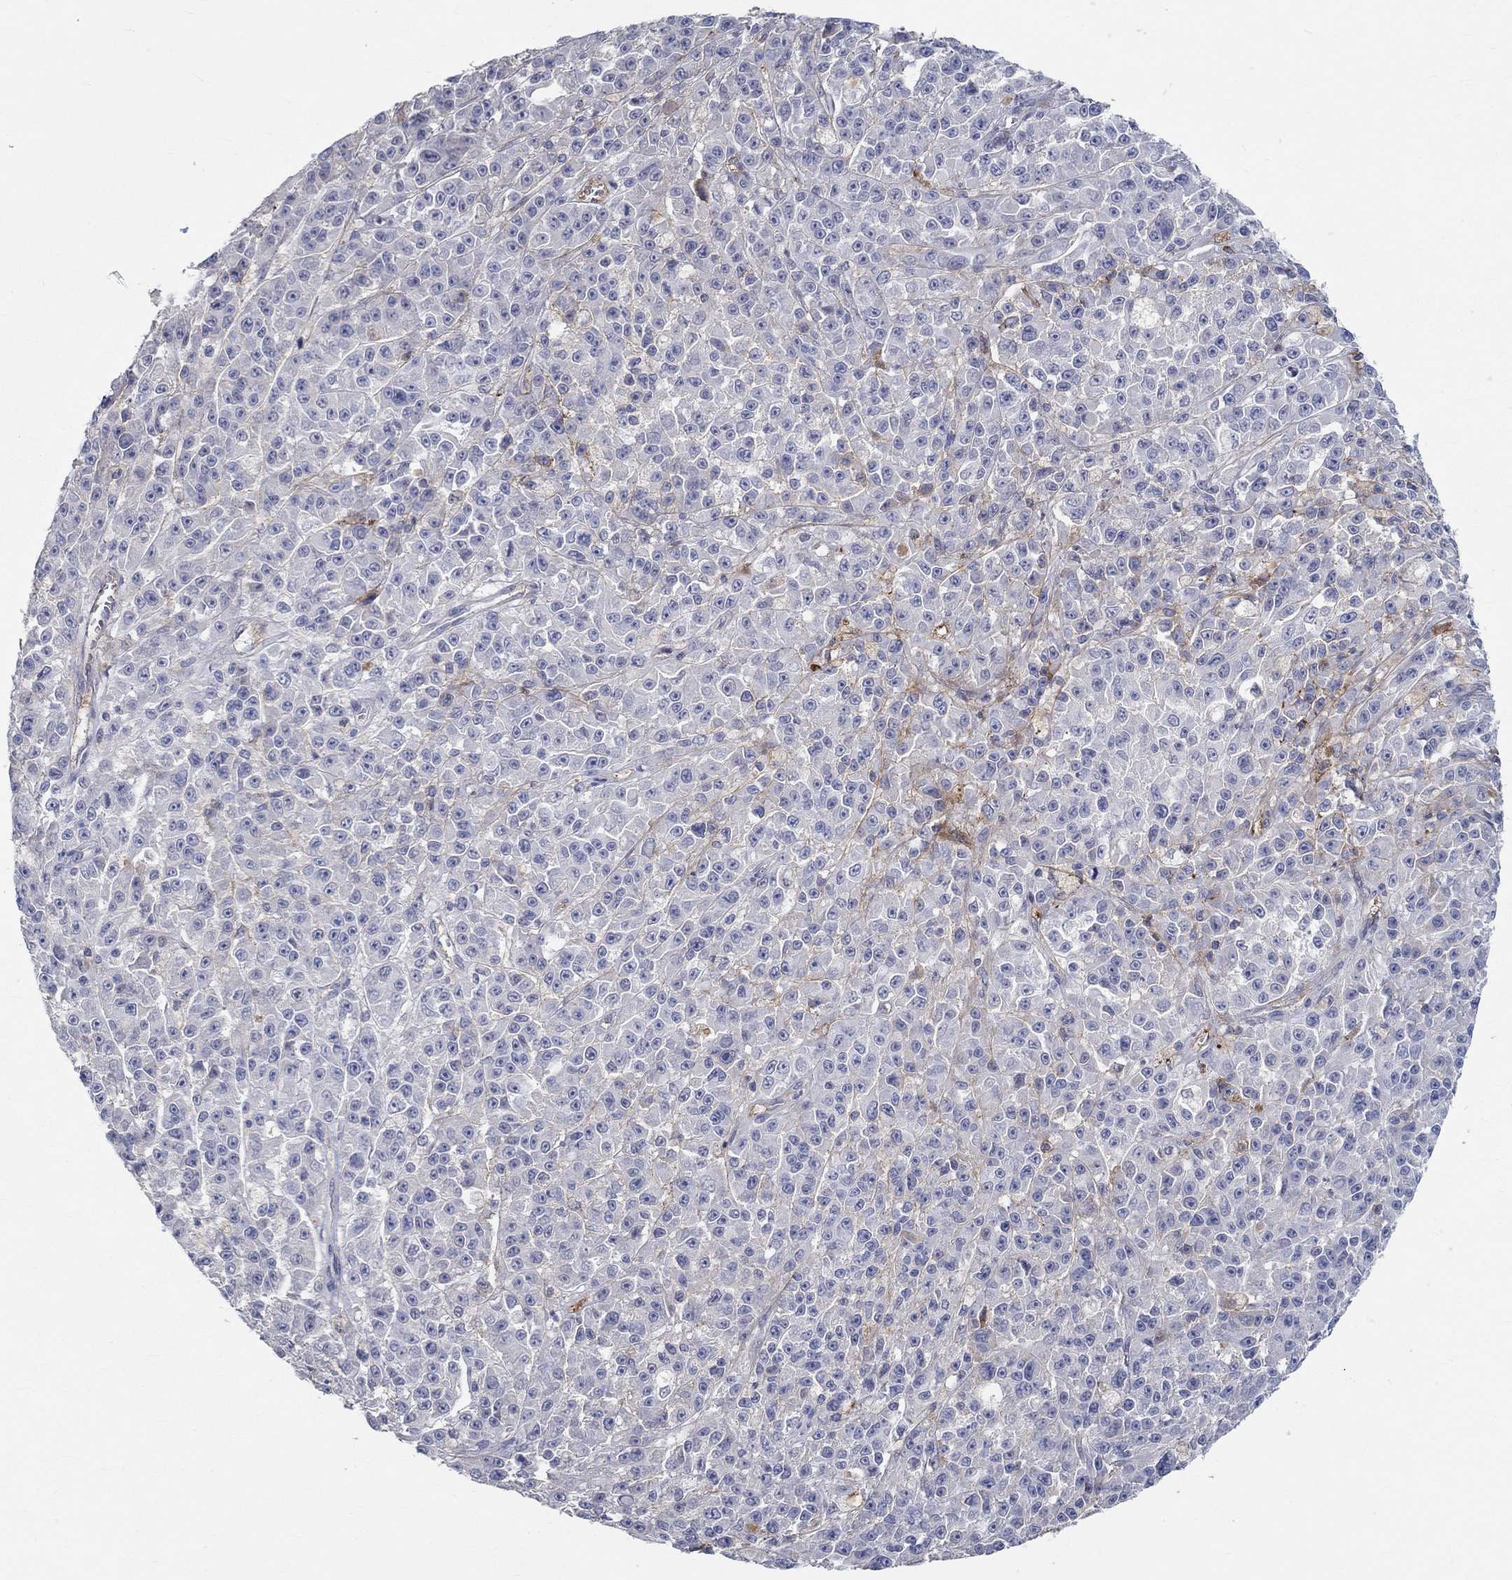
{"staining": {"intensity": "negative", "quantity": "none", "location": "none"}, "tissue": "melanoma", "cell_type": "Tumor cells", "image_type": "cancer", "snomed": [{"axis": "morphology", "description": "Malignant melanoma, NOS"}, {"axis": "topography", "description": "Skin"}], "caption": "The image reveals no significant expression in tumor cells of melanoma.", "gene": "FGF2", "patient": {"sex": "female", "age": 58}}